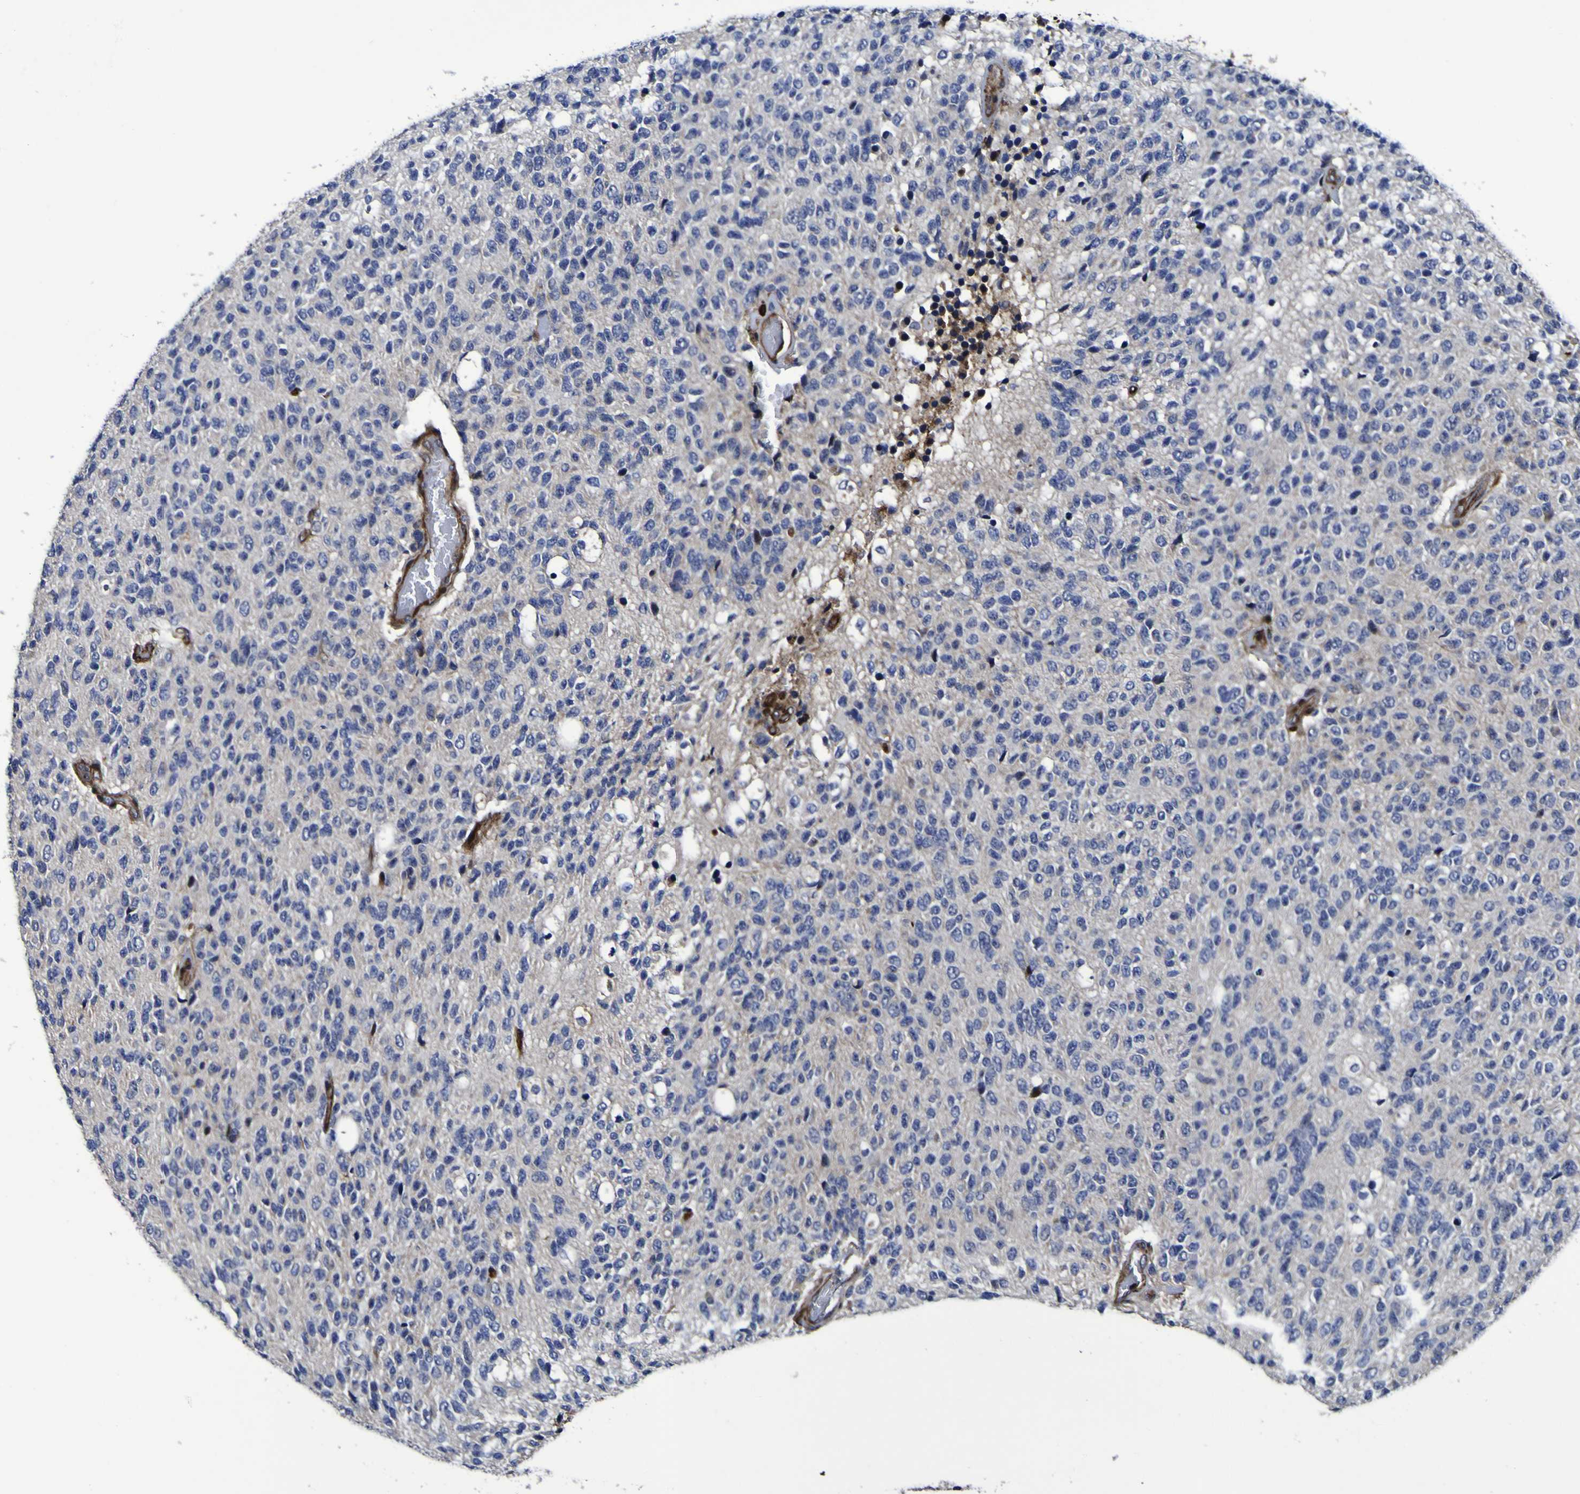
{"staining": {"intensity": "negative", "quantity": "none", "location": "none"}, "tissue": "glioma", "cell_type": "Tumor cells", "image_type": "cancer", "snomed": [{"axis": "morphology", "description": "Glioma, malignant, High grade"}, {"axis": "topography", "description": "pancreas cauda"}], "caption": "This image is of glioma stained with immunohistochemistry (IHC) to label a protein in brown with the nuclei are counter-stained blue. There is no positivity in tumor cells.", "gene": "MGLL", "patient": {"sex": "male", "age": 60}}